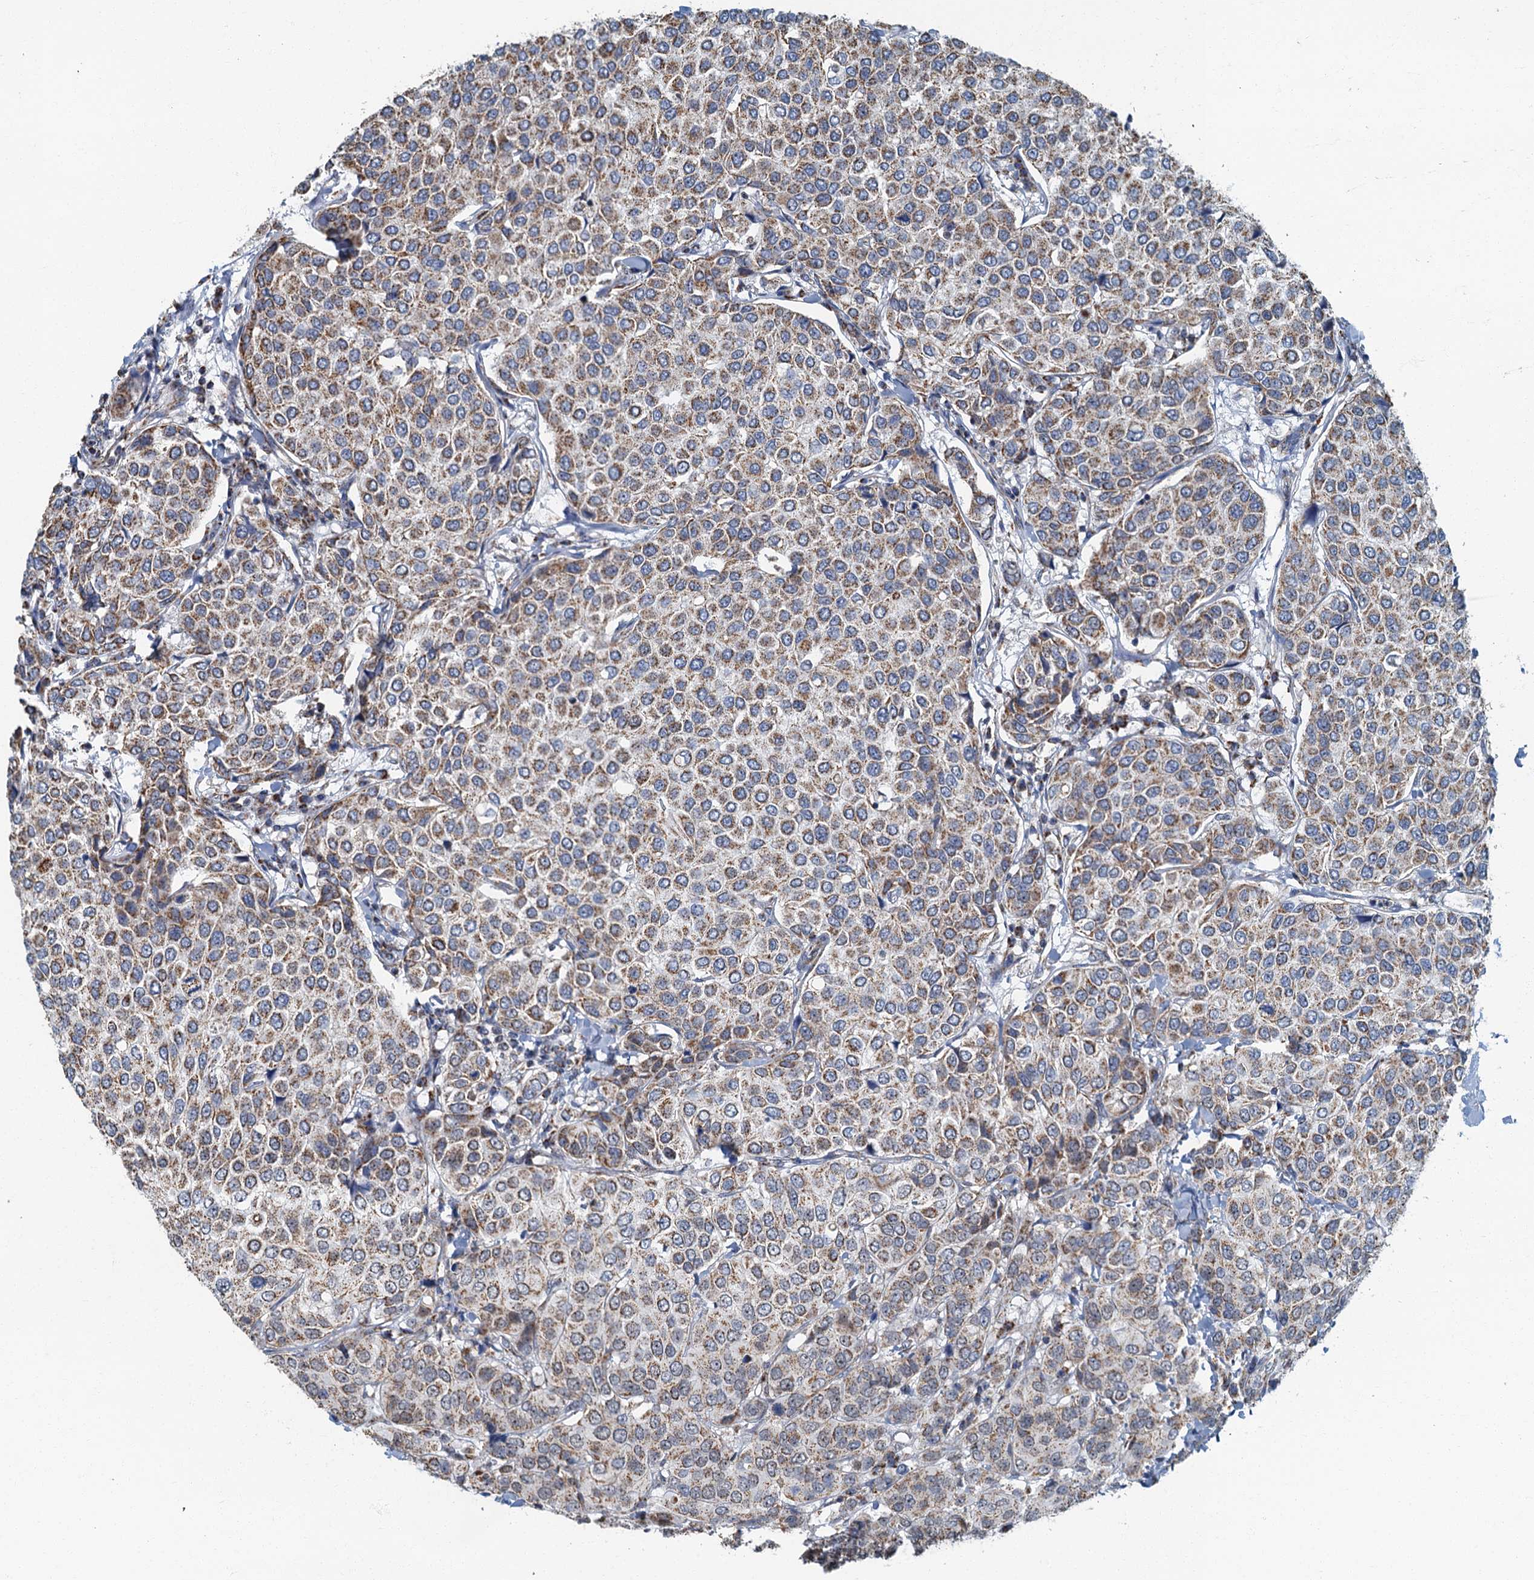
{"staining": {"intensity": "moderate", "quantity": ">75%", "location": "cytoplasmic/membranous"}, "tissue": "breast cancer", "cell_type": "Tumor cells", "image_type": "cancer", "snomed": [{"axis": "morphology", "description": "Duct carcinoma"}, {"axis": "topography", "description": "Breast"}], "caption": "A photomicrograph of human intraductal carcinoma (breast) stained for a protein reveals moderate cytoplasmic/membranous brown staining in tumor cells. Using DAB (3,3'-diaminobenzidine) (brown) and hematoxylin (blue) stains, captured at high magnification using brightfield microscopy.", "gene": "RAD9B", "patient": {"sex": "female", "age": 55}}